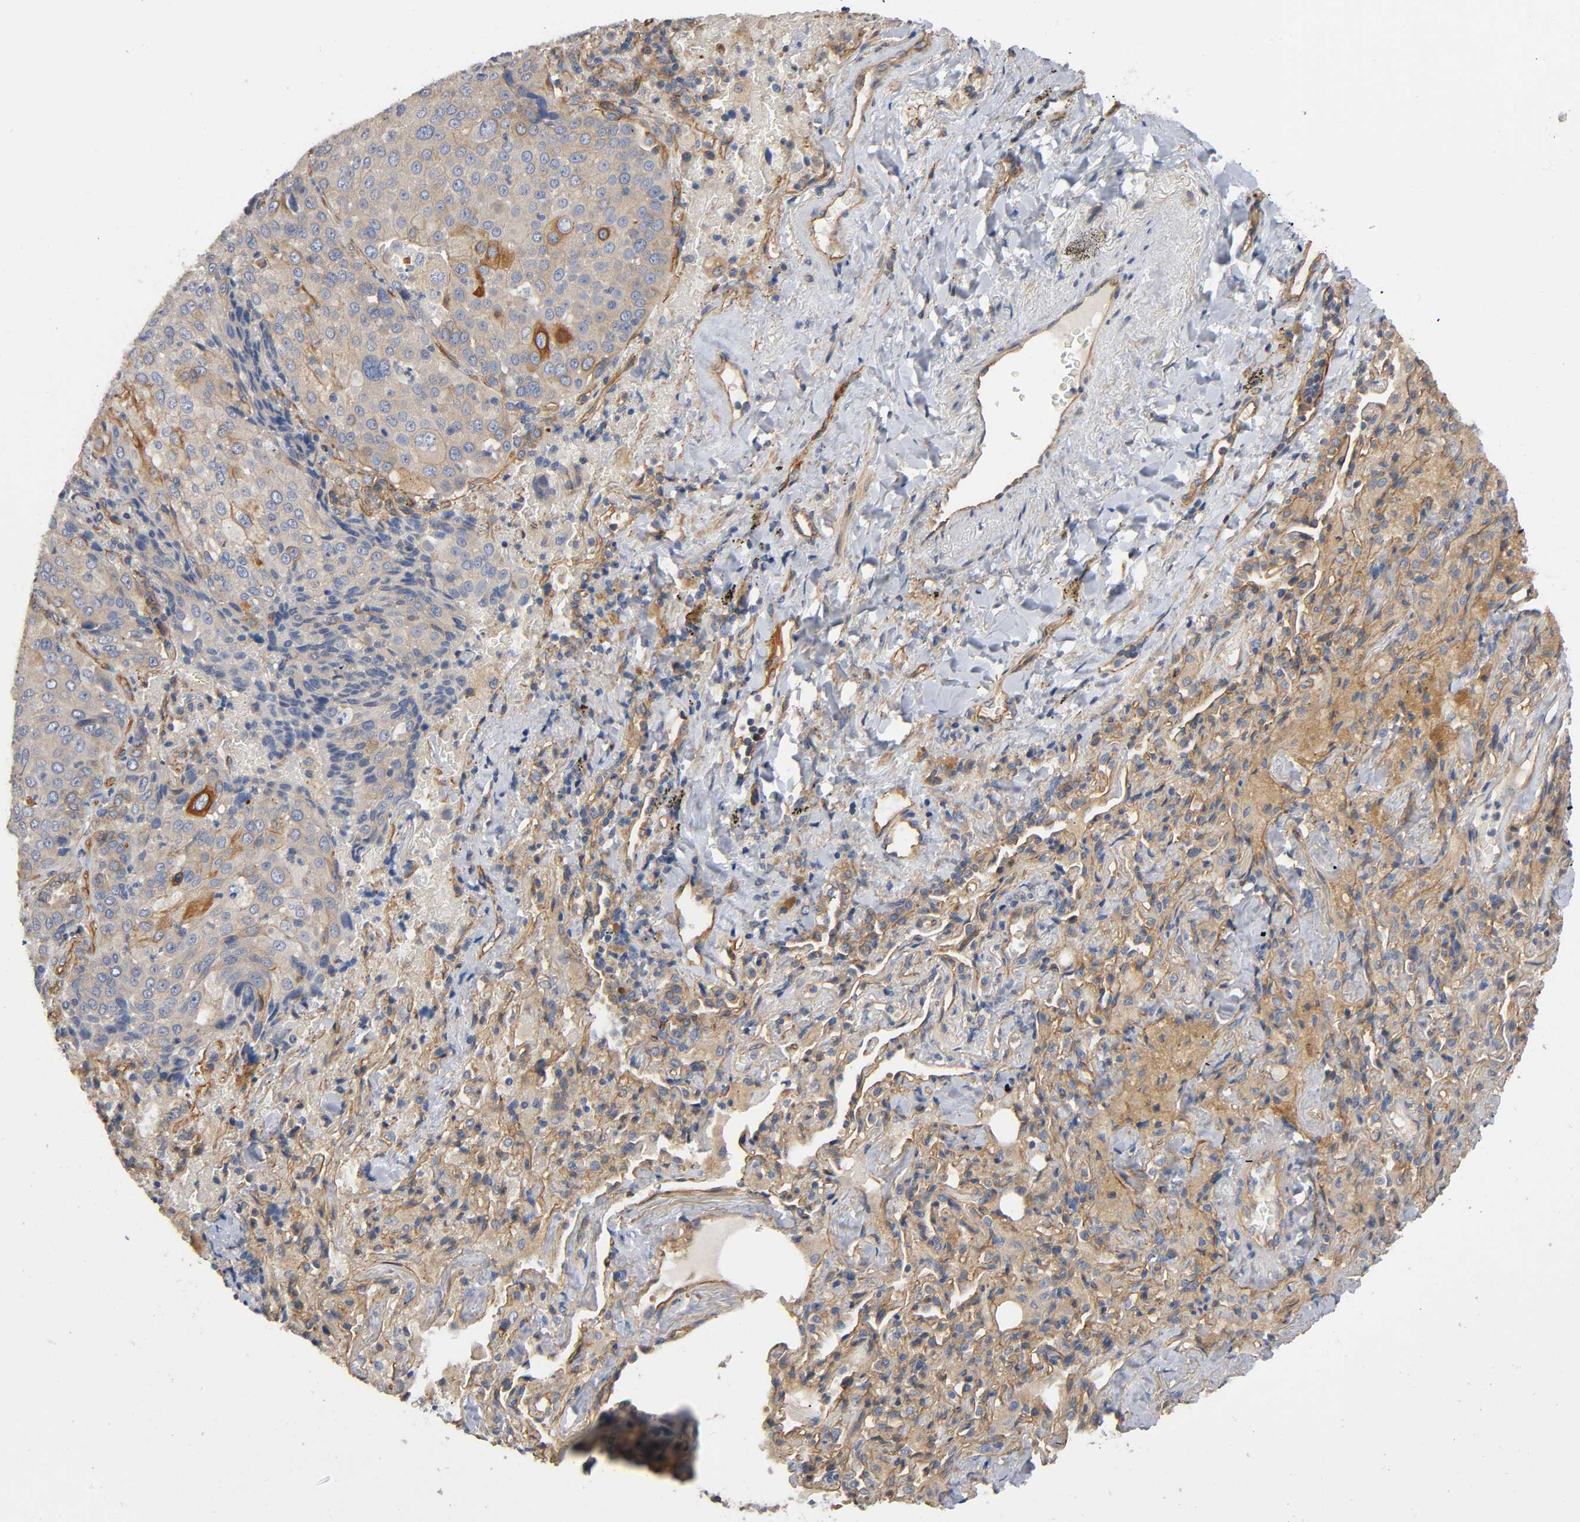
{"staining": {"intensity": "moderate", "quantity": "25%-75%", "location": "cytoplasmic/membranous"}, "tissue": "lung cancer", "cell_type": "Tumor cells", "image_type": "cancer", "snomed": [{"axis": "morphology", "description": "Squamous cell carcinoma, NOS"}, {"axis": "topography", "description": "Lung"}], "caption": "This is a histology image of IHC staining of lung cancer (squamous cell carcinoma), which shows moderate staining in the cytoplasmic/membranous of tumor cells.", "gene": "MARS1", "patient": {"sex": "male", "age": 54}}